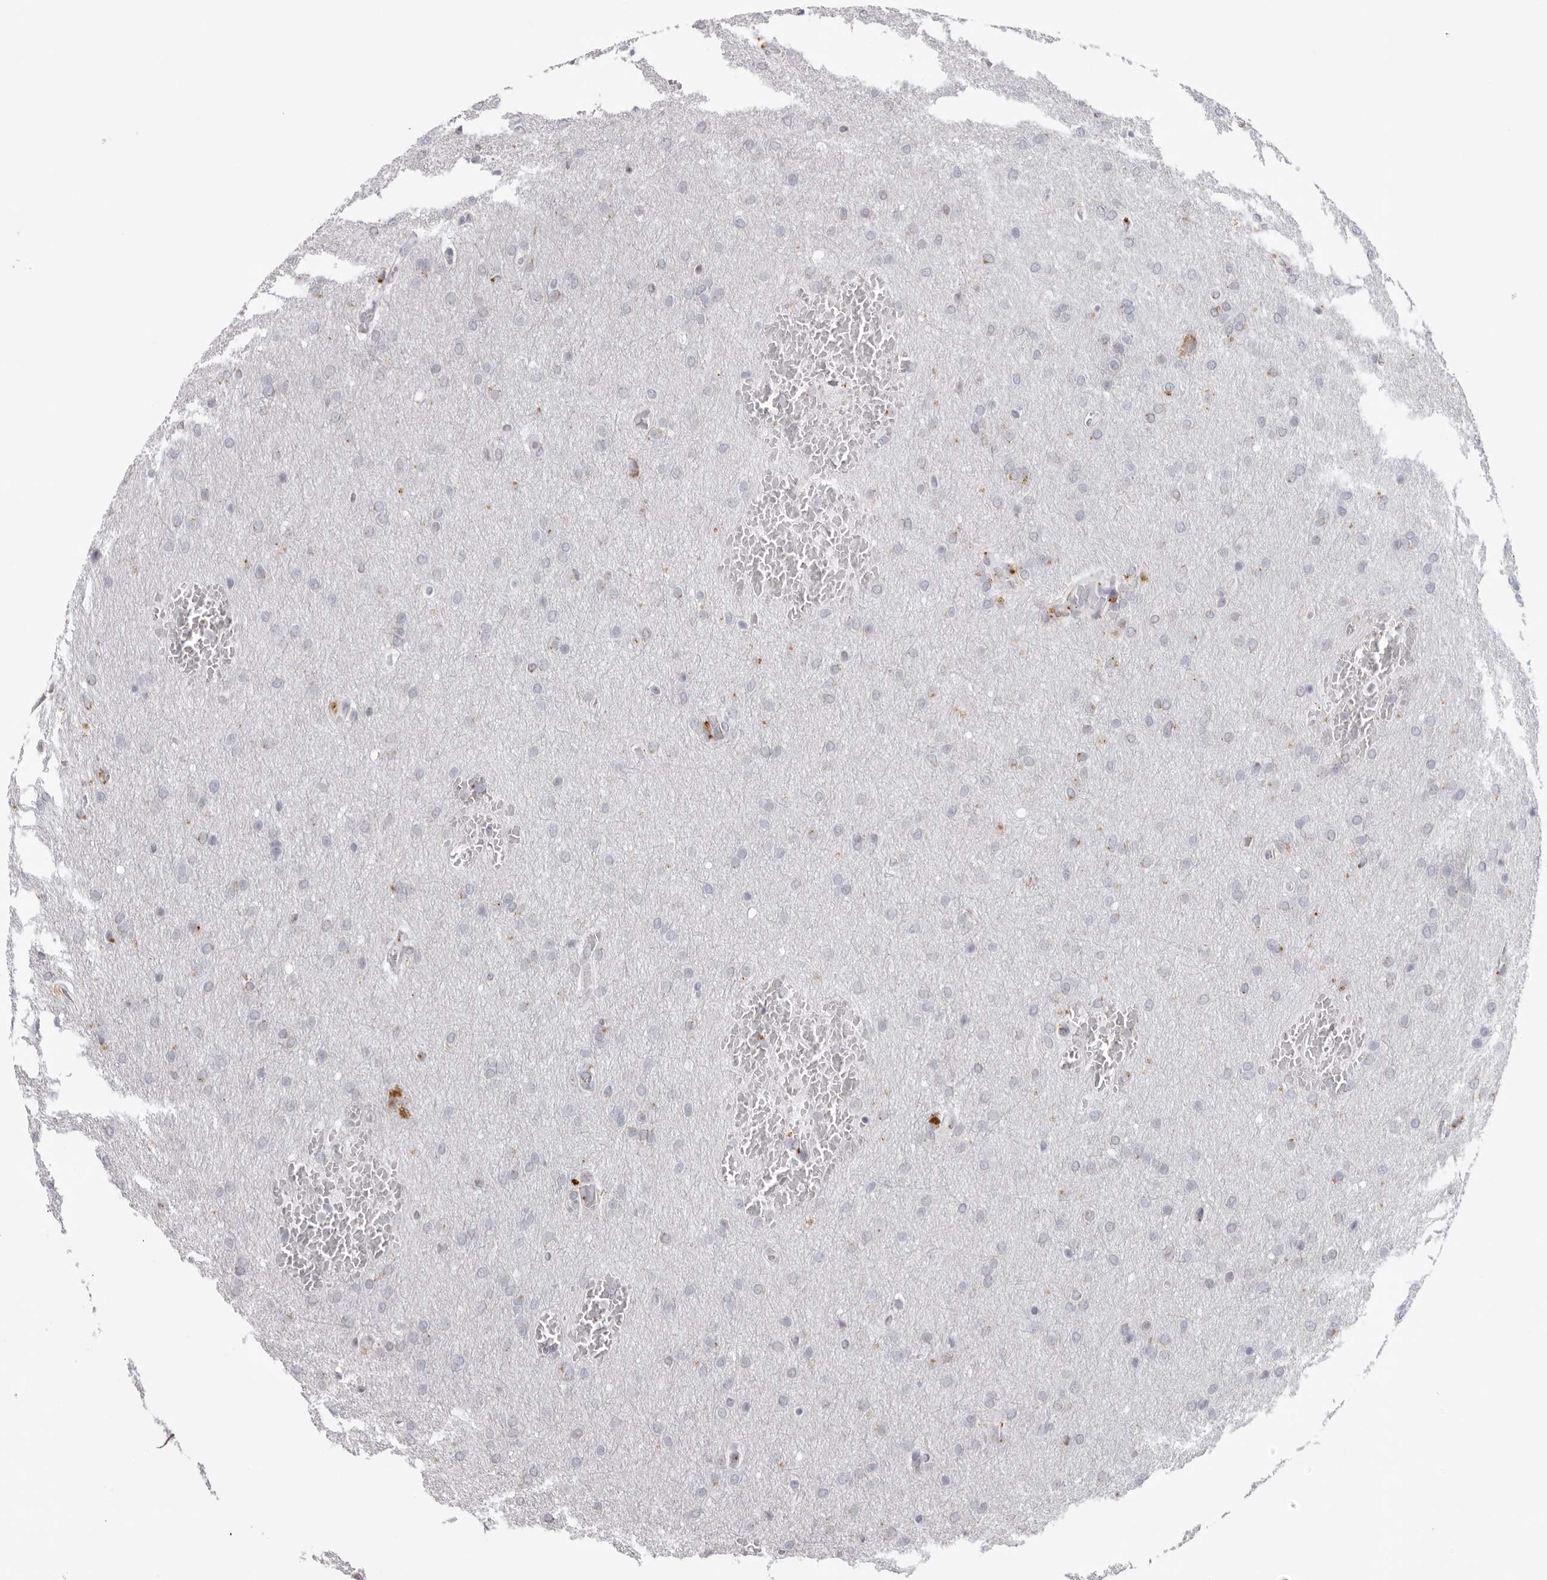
{"staining": {"intensity": "moderate", "quantity": "<25%", "location": "cytoplasmic/membranous"}, "tissue": "glioma", "cell_type": "Tumor cells", "image_type": "cancer", "snomed": [{"axis": "morphology", "description": "Glioma, malignant, Low grade"}, {"axis": "topography", "description": "Brain"}], "caption": "Immunohistochemistry histopathology image of glioma stained for a protein (brown), which displays low levels of moderate cytoplasmic/membranous staining in about <25% of tumor cells.", "gene": "IL25", "patient": {"sex": "female", "age": 37}}